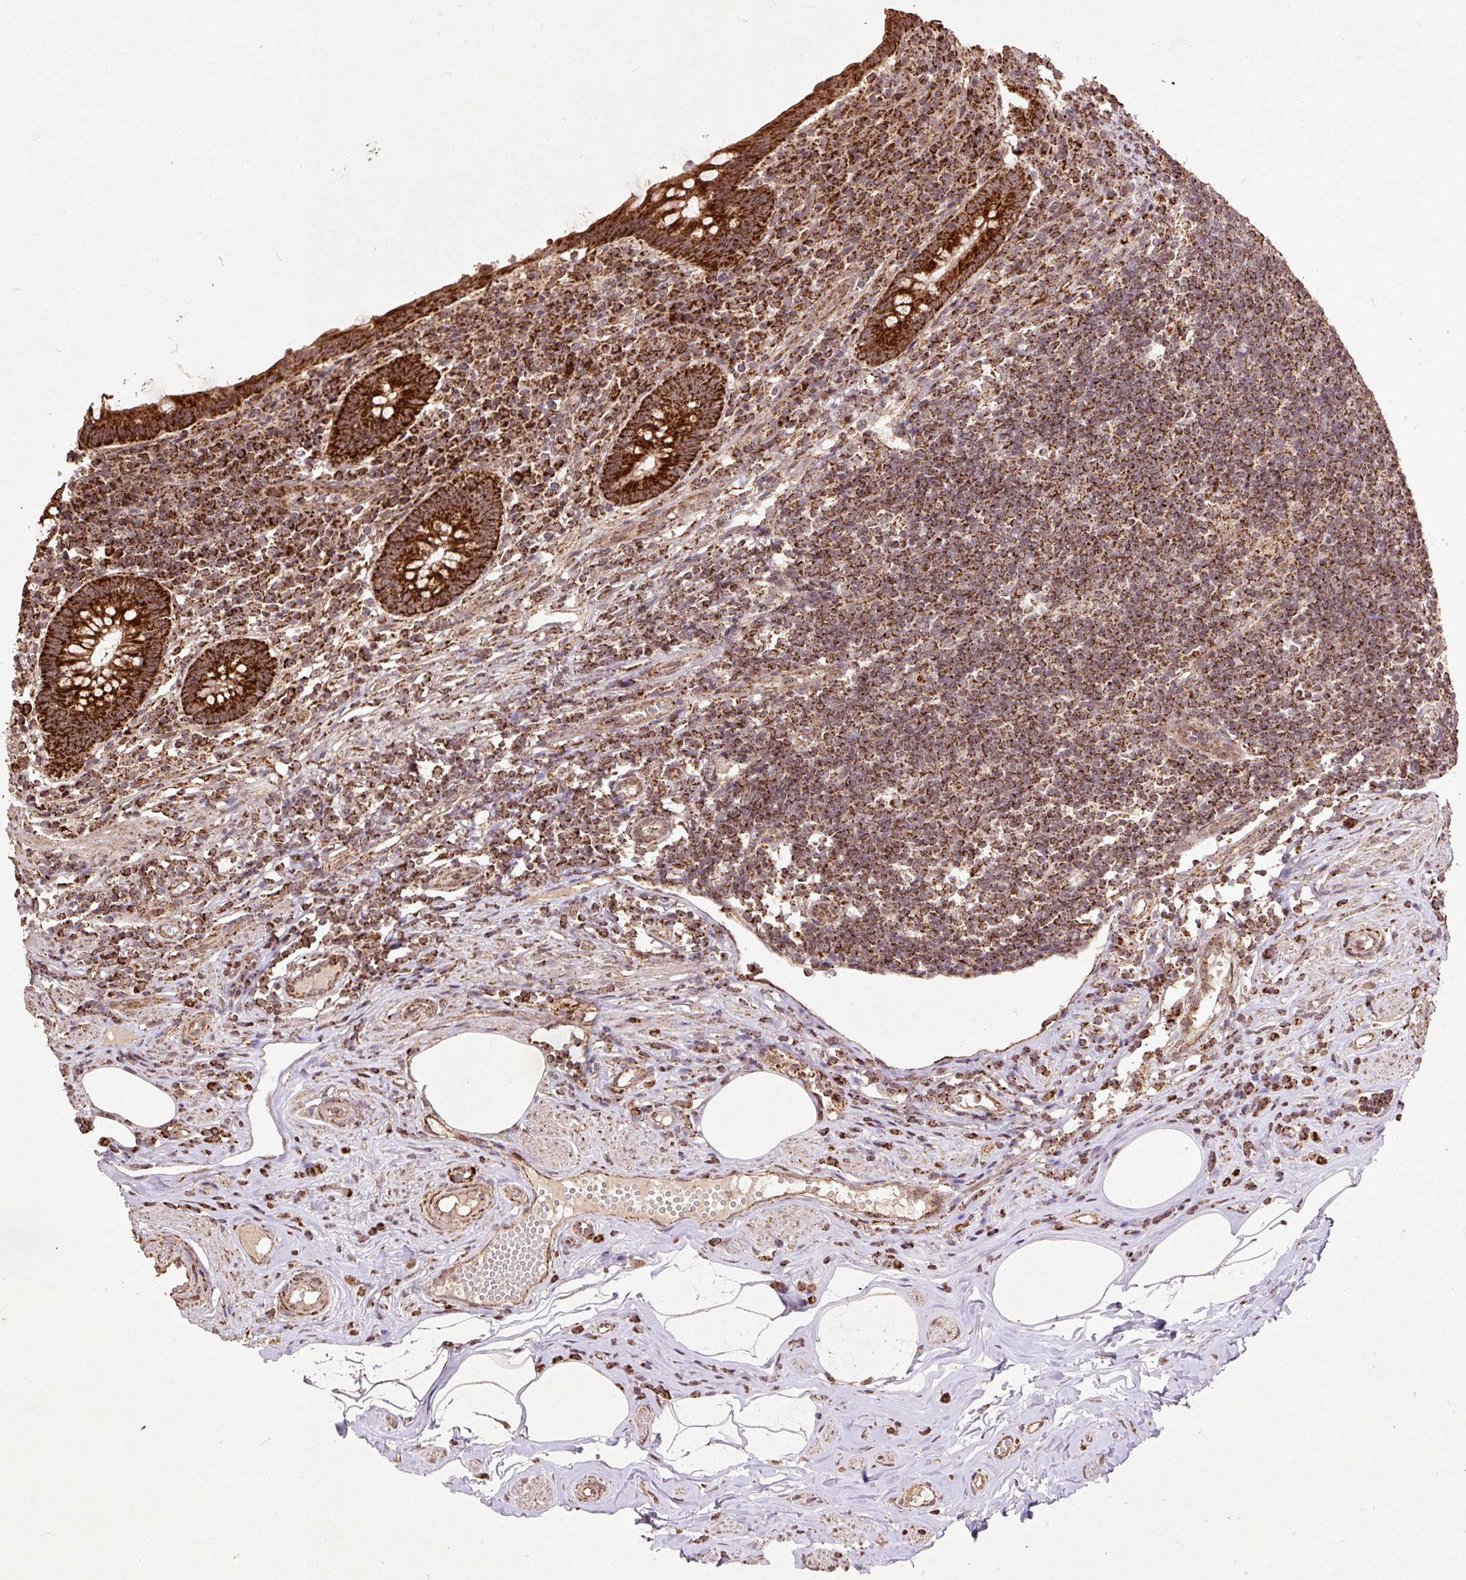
{"staining": {"intensity": "strong", "quantity": ">75%", "location": "cytoplasmic/membranous"}, "tissue": "appendix", "cell_type": "Glandular cells", "image_type": "normal", "snomed": [{"axis": "morphology", "description": "Normal tissue, NOS"}, {"axis": "topography", "description": "Appendix"}], "caption": "This is a photomicrograph of IHC staining of benign appendix, which shows strong positivity in the cytoplasmic/membranous of glandular cells.", "gene": "ATP5F1A", "patient": {"sex": "female", "age": 56}}